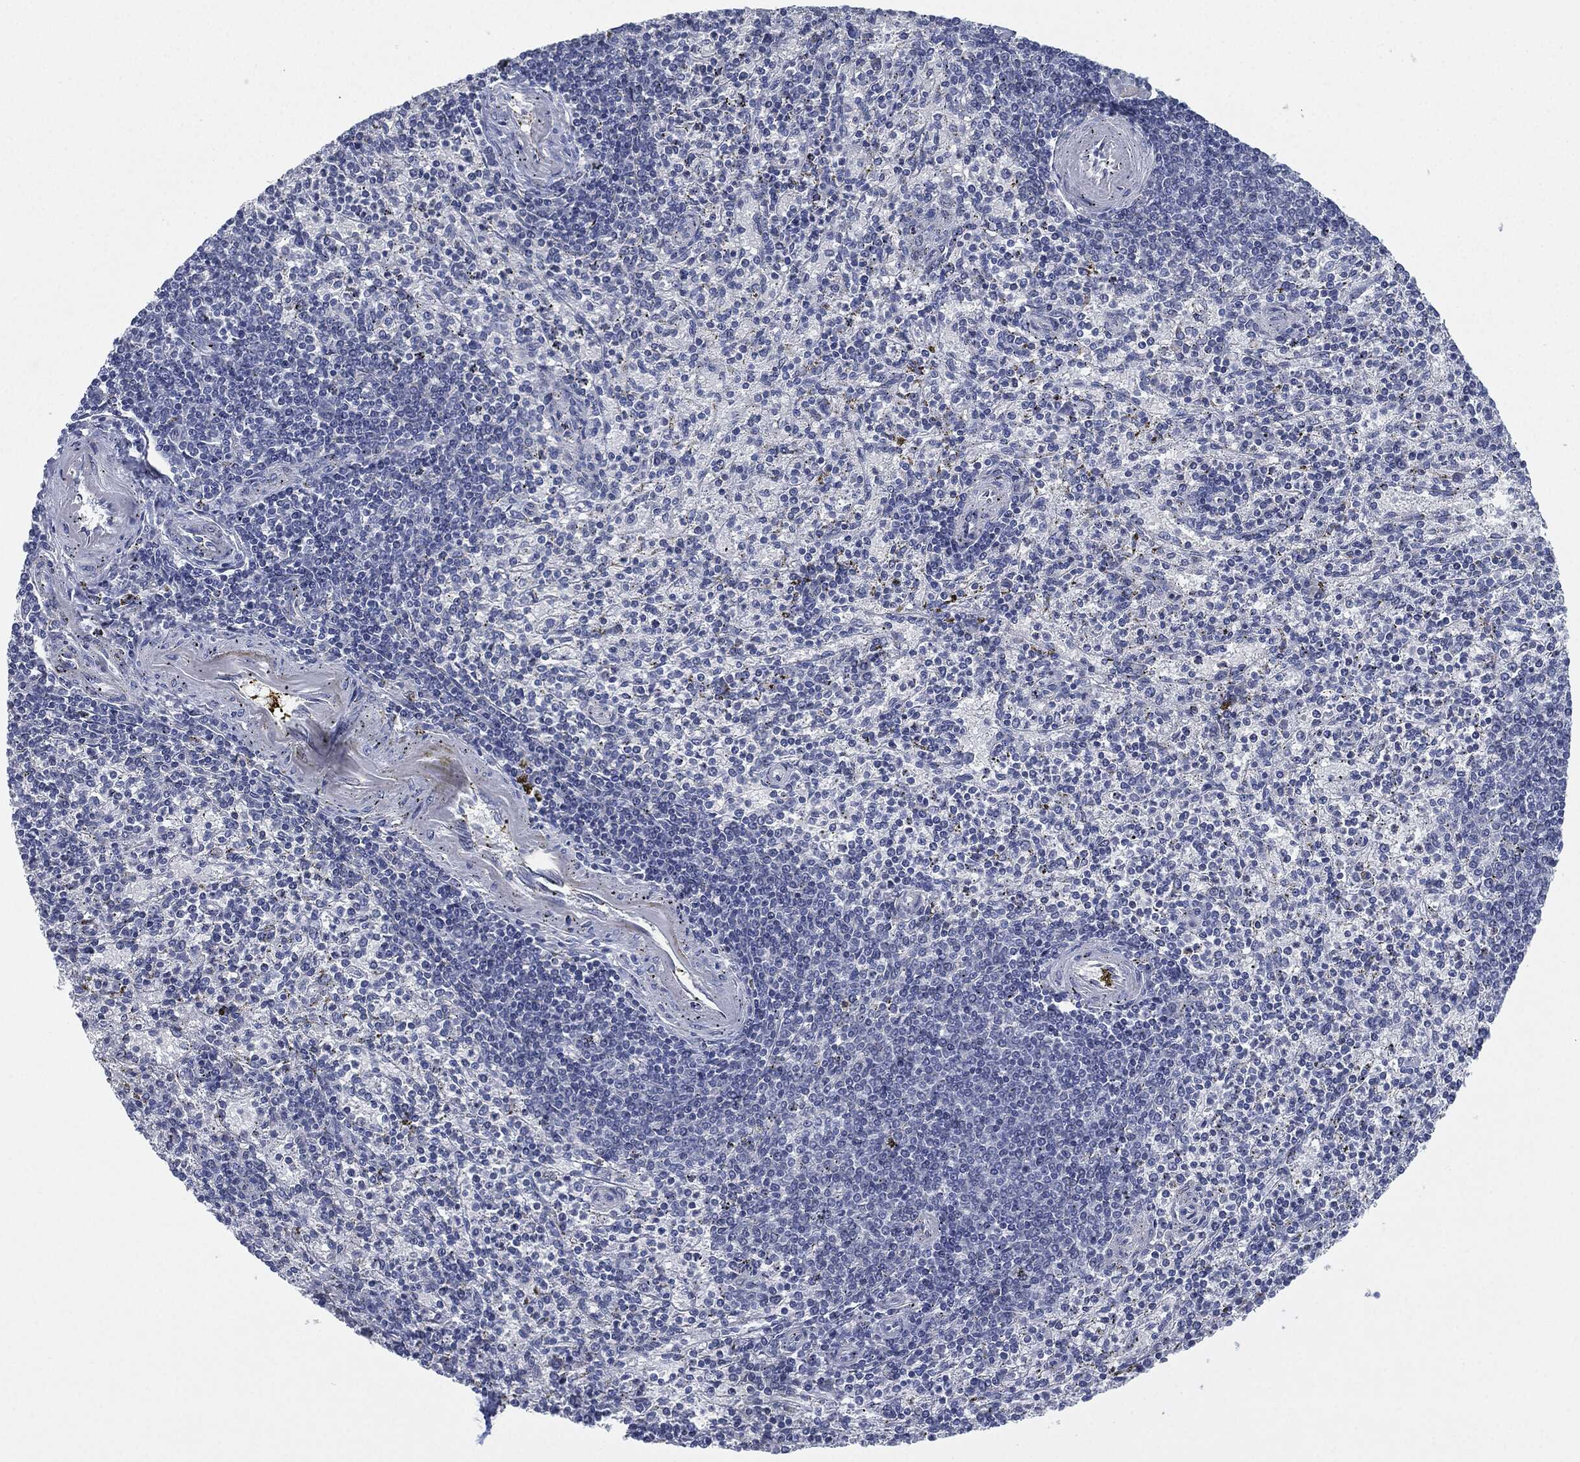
{"staining": {"intensity": "negative", "quantity": "none", "location": "none"}, "tissue": "spleen", "cell_type": "Cells in red pulp", "image_type": "normal", "snomed": [{"axis": "morphology", "description": "Normal tissue, NOS"}, {"axis": "topography", "description": "Spleen"}], "caption": "Immunohistochemistry (IHC) of normal spleen exhibits no staining in cells in red pulp. (DAB (3,3'-diaminobenzidine) immunohistochemistry (IHC) with hematoxylin counter stain).", "gene": "SHROOM2", "patient": {"sex": "female", "age": 37}}